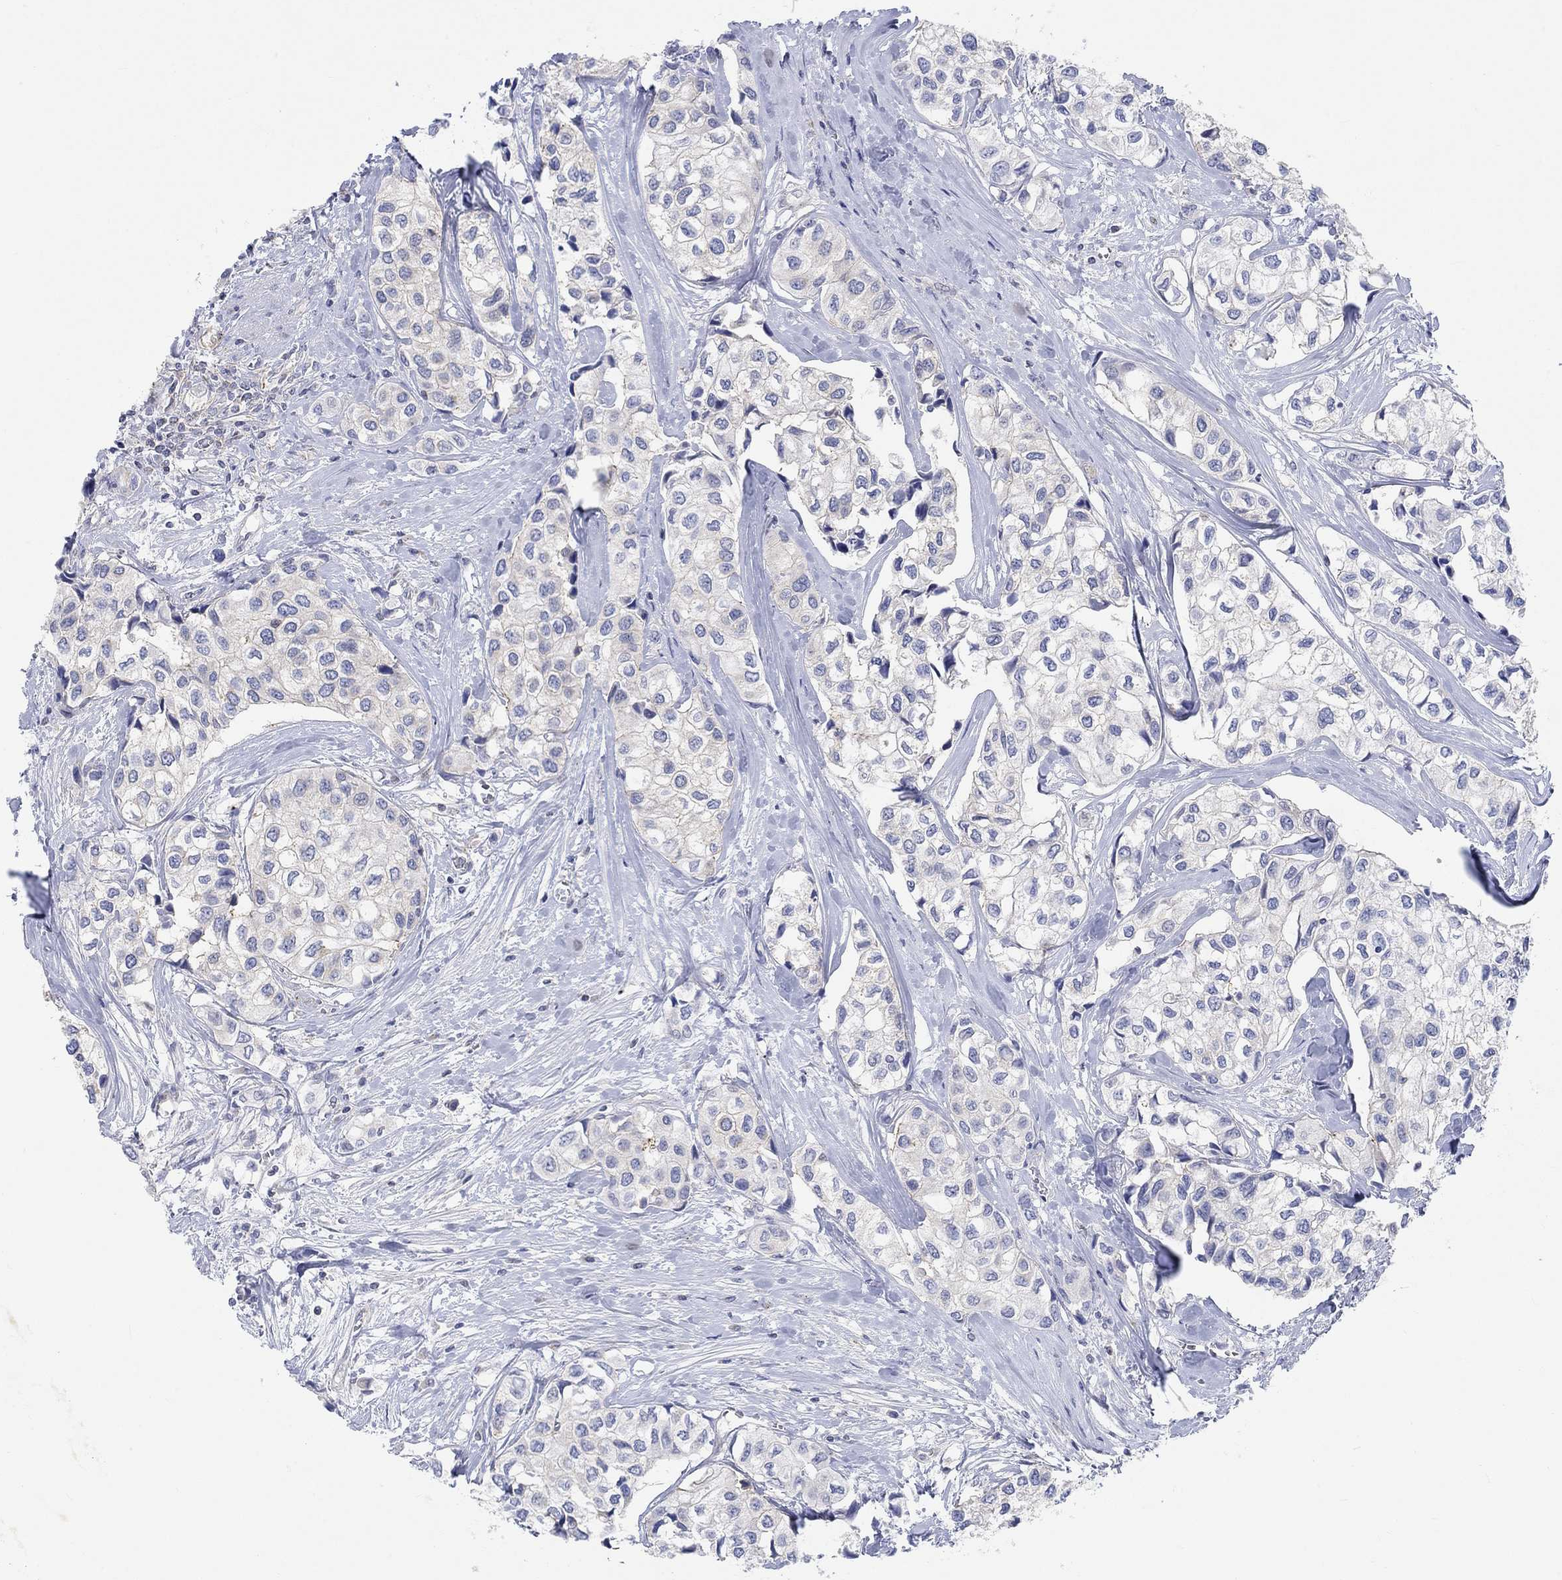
{"staining": {"intensity": "negative", "quantity": "none", "location": "none"}, "tissue": "urothelial cancer", "cell_type": "Tumor cells", "image_type": "cancer", "snomed": [{"axis": "morphology", "description": "Urothelial carcinoma, High grade"}, {"axis": "topography", "description": "Urinary bladder"}], "caption": "This photomicrograph is of urothelial carcinoma (high-grade) stained with IHC to label a protein in brown with the nuclei are counter-stained blue. There is no positivity in tumor cells.", "gene": "NAV3", "patient": {"sex": "male", "age": 73}}